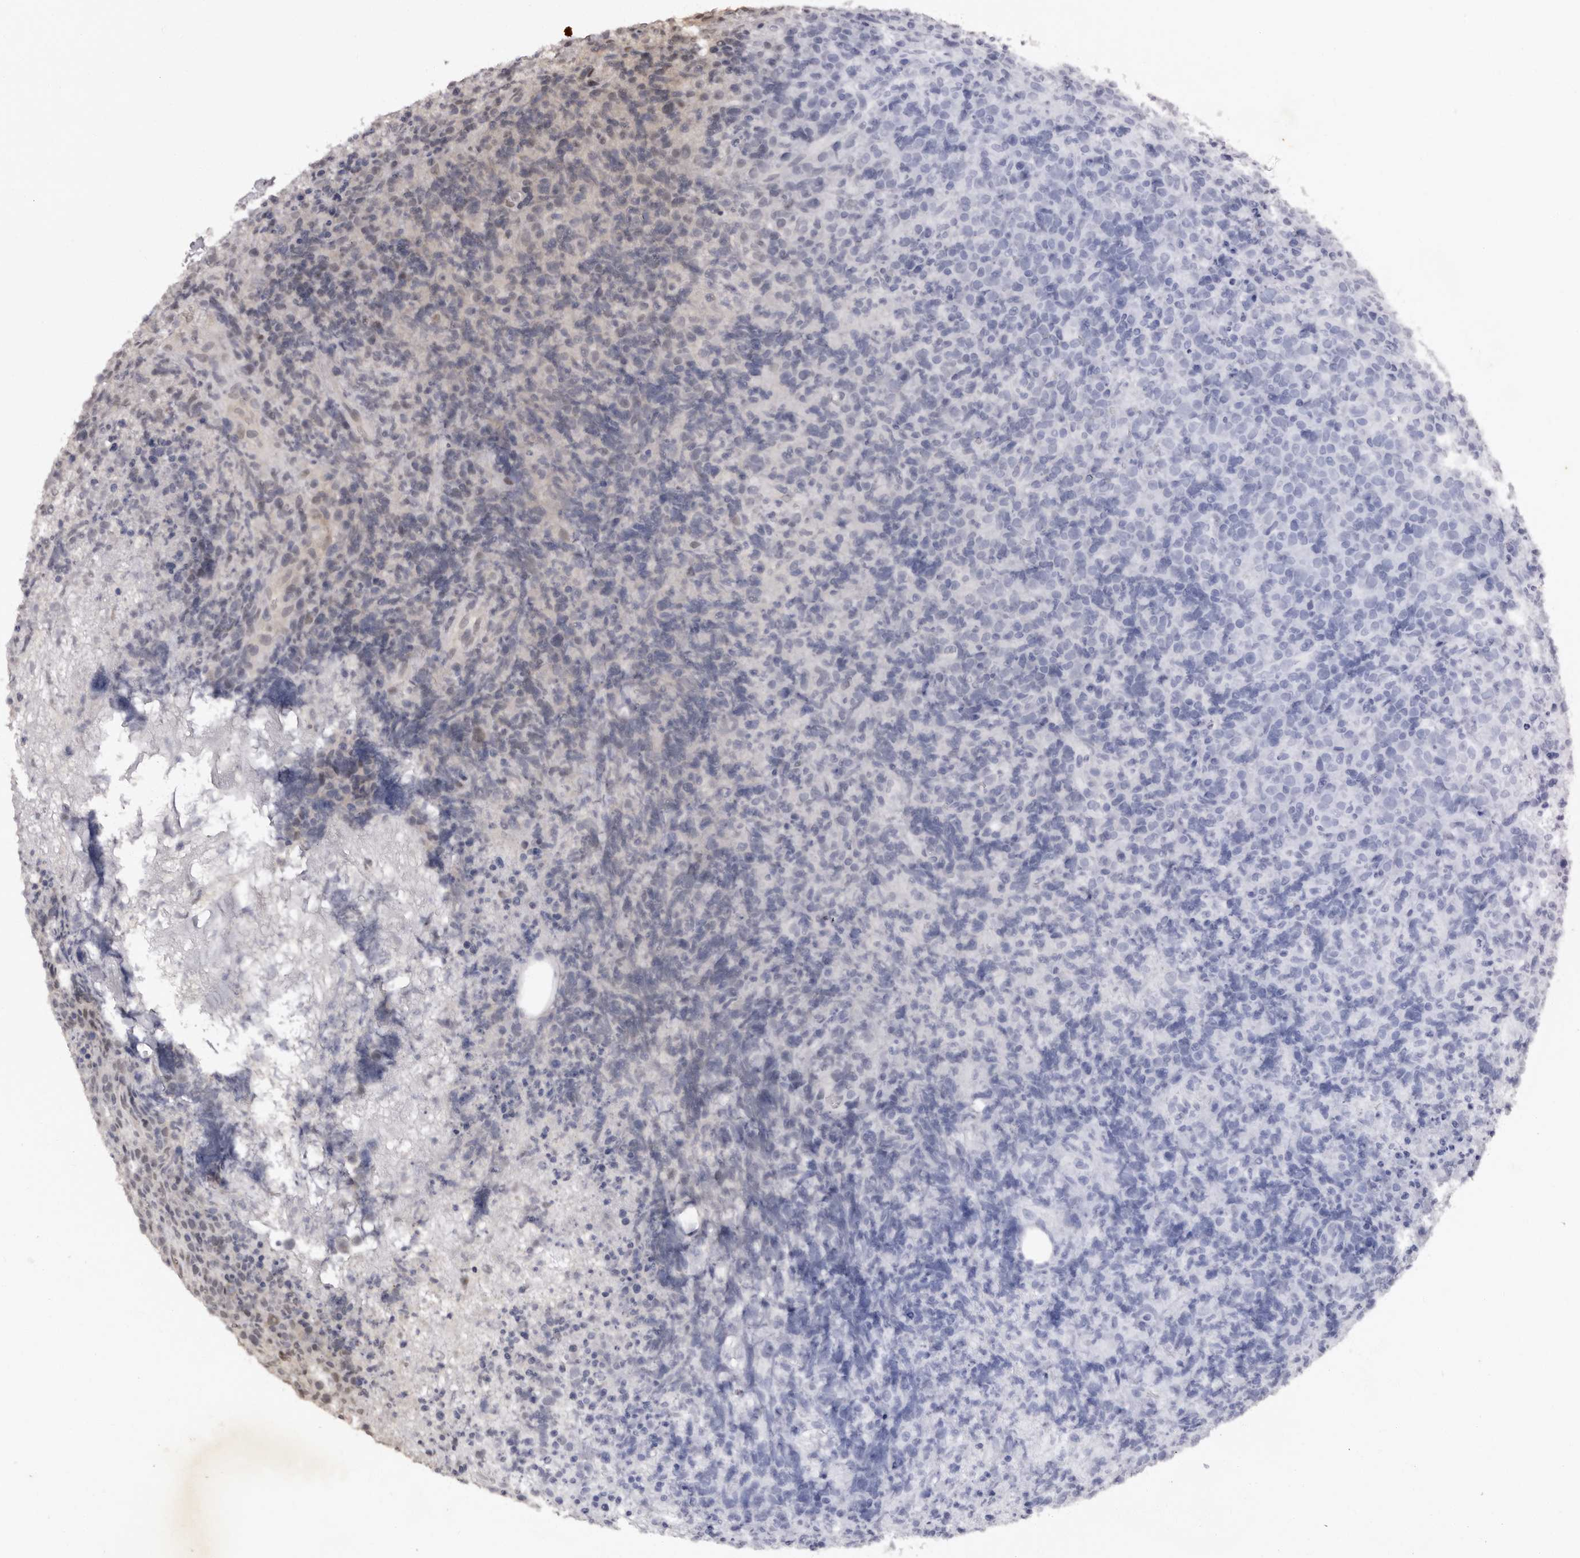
{"staining": {"intensity": "weak", "quantity": "<25%", "location": "nuclear"}, "tissue": "lymphoma", "cell_type": "Tumor cells", "image_type": "cancer", "snomed": [{"axis": "morphology", "description": "Malignant lymphoma, non-Hodgkin's type, High grade"}, {"axis": "topography", "description": "Lymph node"}], "caption": "The photomicrograph exhibits no significant staining in tumor cells of malignant lymphoma, non-Hodgkin's type (high-grade).", "gene": "TBC1D22B", "patient": {"sex": "male", "age": 13}}